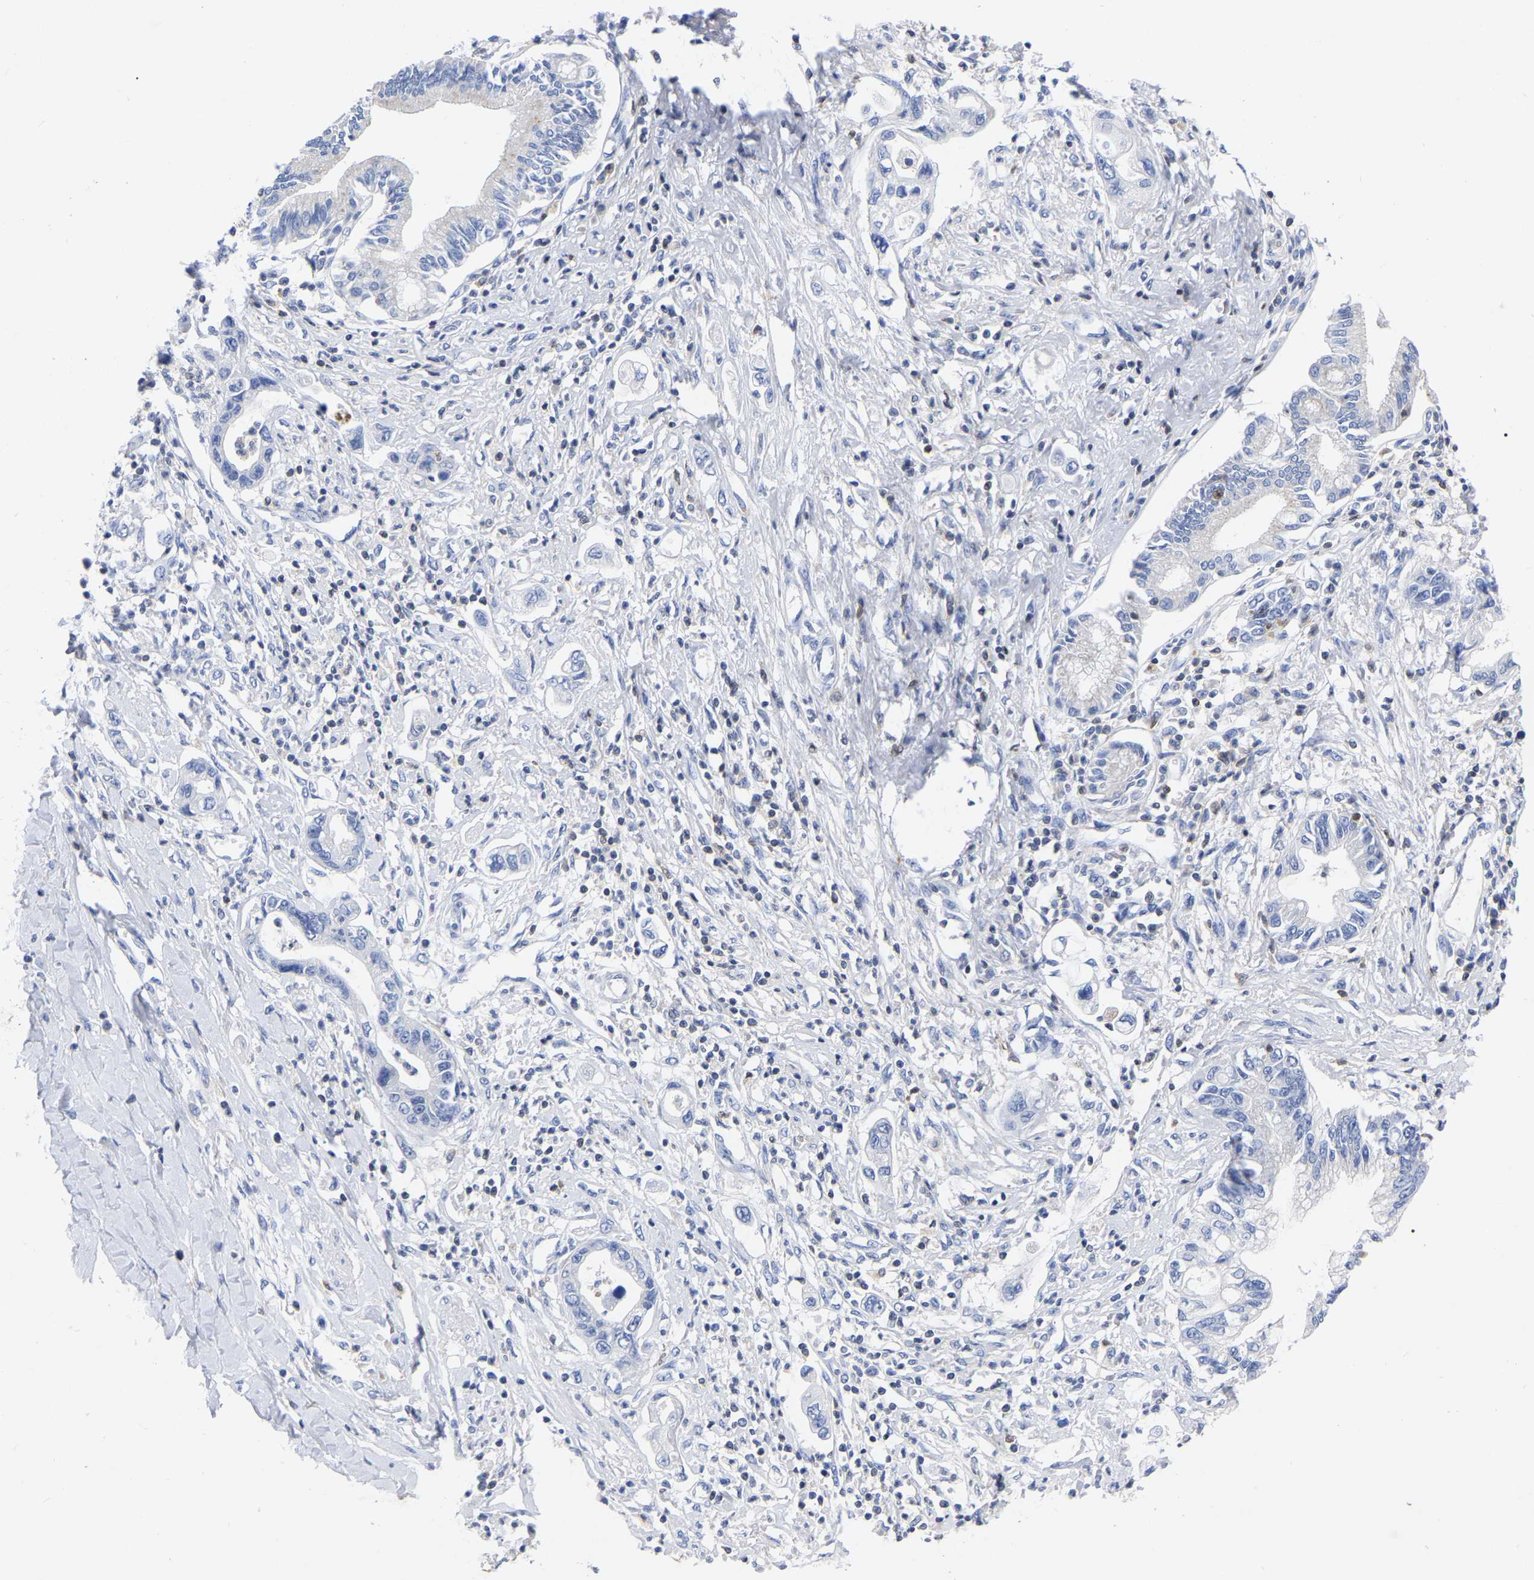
{"staining": {"intensity": "negative", "quantity": "none", "location": "none"}, "tissue": "pancreatic cancer", "cell_type": "Tumor cells", "image_type": "cancer", "snomed": [{"axis": "morphology", "description": "Adenocarcinoma, NOS"}, {"axis": "topography", "description": "Pancreas"}], "caption": "Tumor cells are negative for protein expression in human pancreatic cancer (adenocarcinoma). Nuclei are stained in blue.", "gene": "PTPN7", "patient": {"sex": "male", "age": 56}}